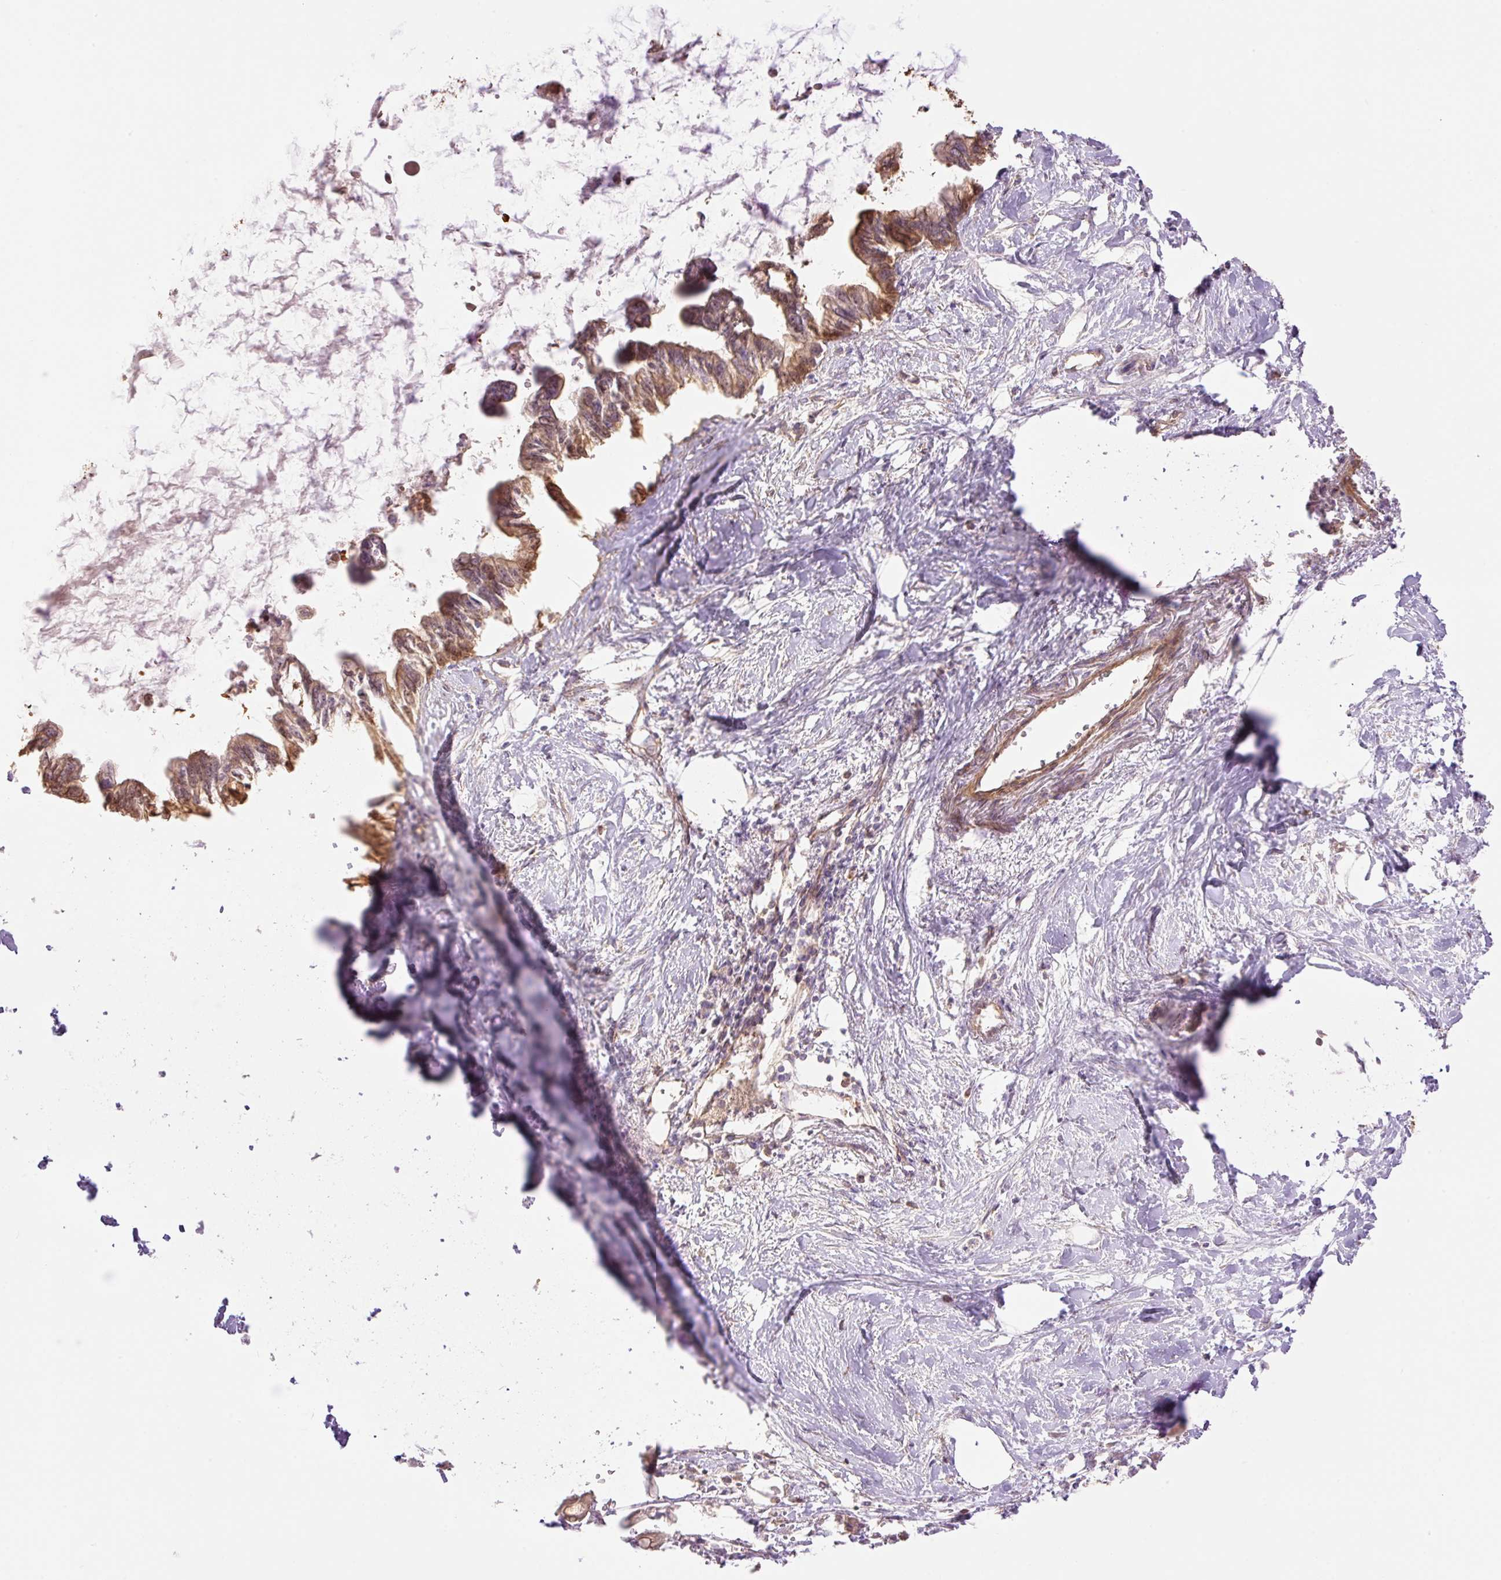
{"staining": {"intensity": "moderate", "quantity": "25%-75%", "location": "cytoplasmic/membranous"}, "tissue": "pancreatic cancer", "cell_type": "Tumor cells", "image_type": "cancer", "snomed": [{"axis": "morphology", "description": "Adenocarcinoma, NOS"}, {"axis": "topography", "description": "Pancreas"}], "caption": "An immunohistochemistry photomicrograph of tumor tissue is shown. Protein staining in brown shows moderate cytoplasmic/membranous positivity in pancreatic adenocarcinoma within tumor cells. The protein is shown in brown color, while the nuclei are stained blue.", "gene": "PPP1R1B", "patient": {"sex": "male", "age": 61}}